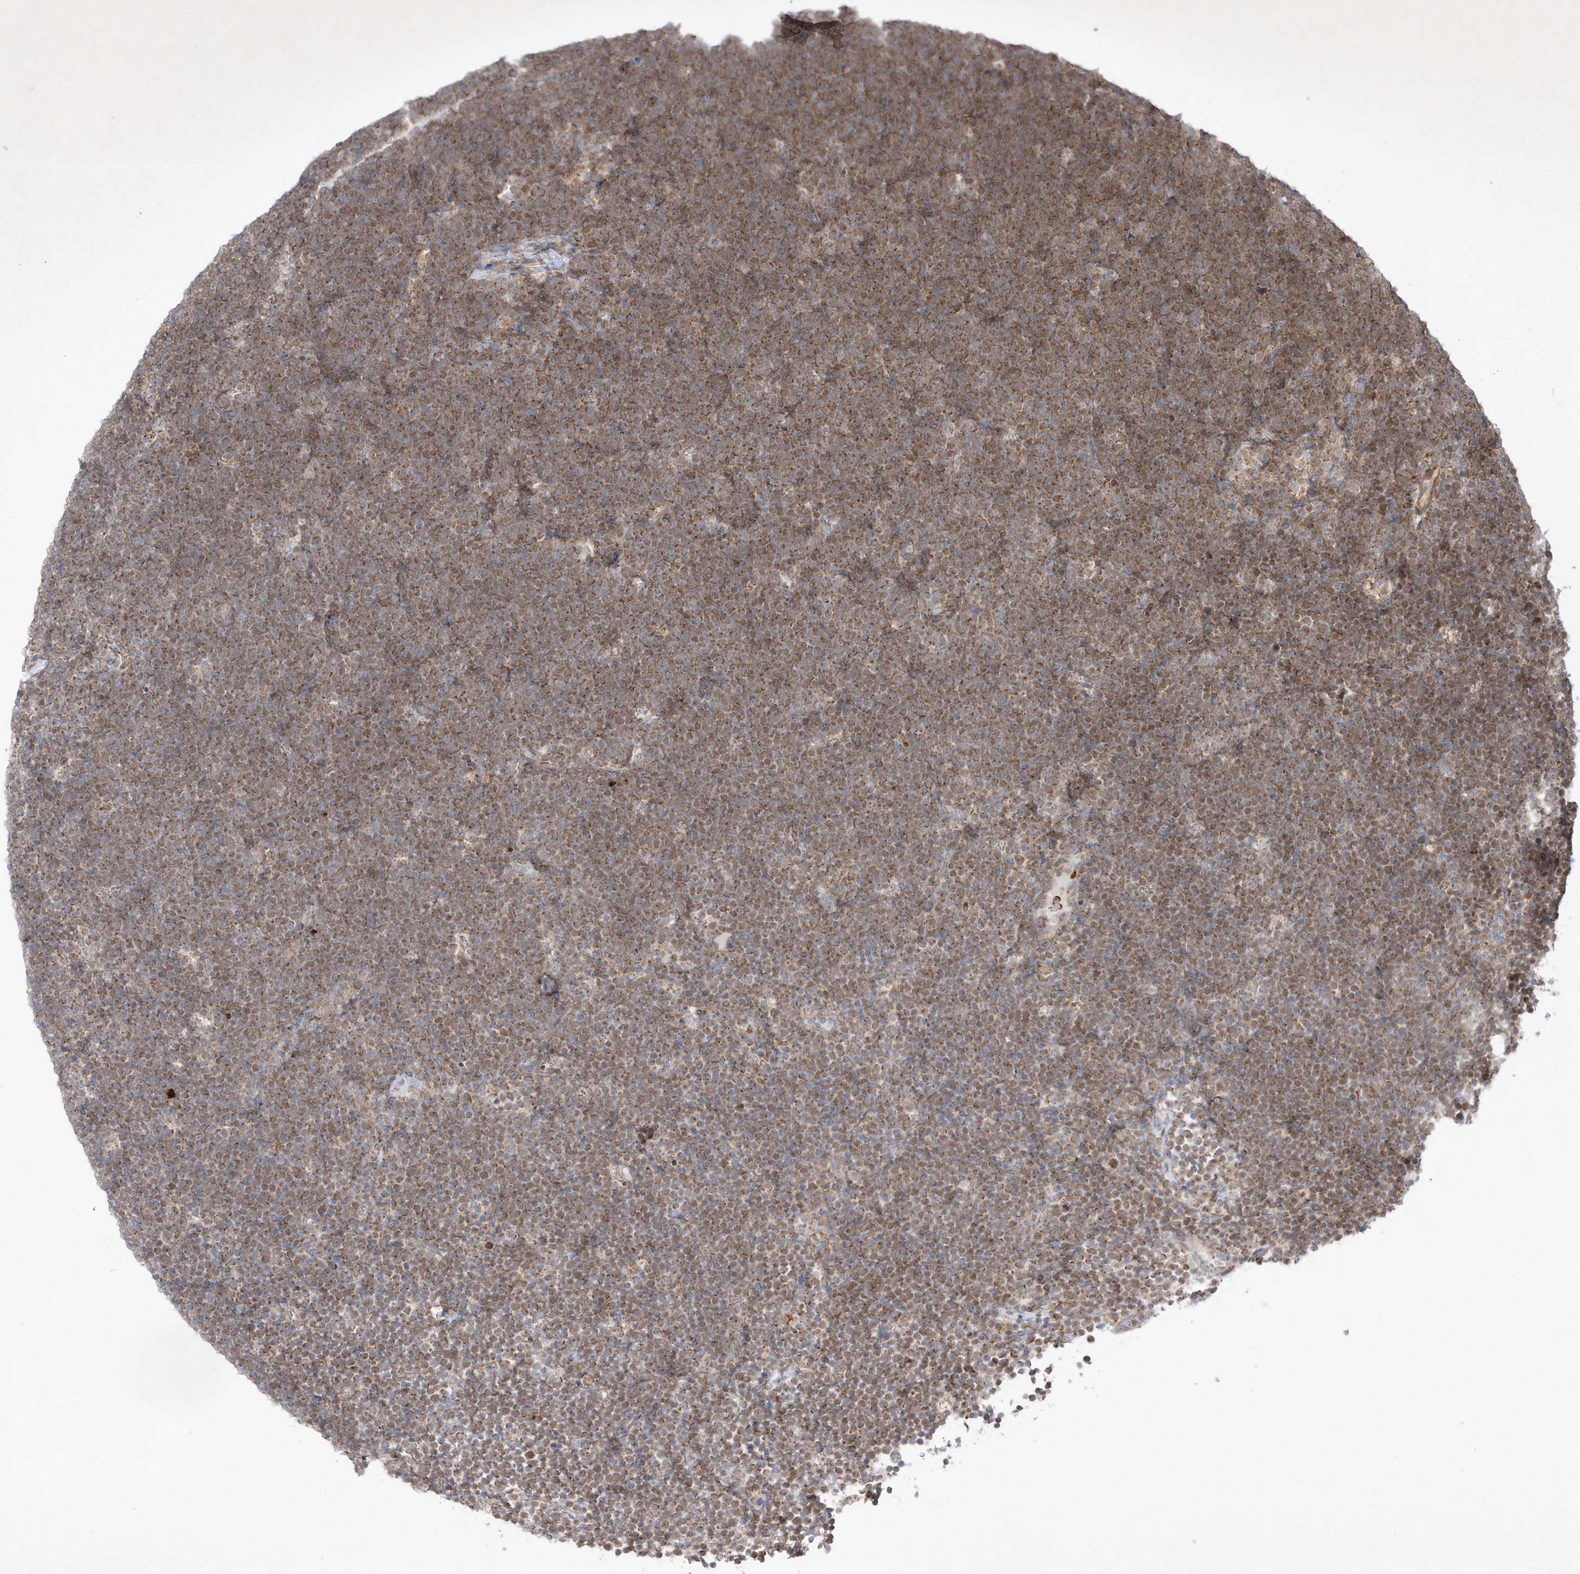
{"staining": {"intensity": "moderate", "quantity": "25%-75%", "location": "cytoplasmic/membranous,nuclear"}, "tissue": "lymphoma", "cell_type": "Tumor cells", "image_type": "cancer", "snomed": [{"axis": "morphology", "description": "Malignant lymphoma, non-Hodgkin's type, High grade"}, {"axis": "topography", "description": "Lymph node"}], "caption": "IHC histopathology image of neoplastic tissue: high-grade malignant lymphoma, non-Hodgkin's type stained using IHC displays medium levels of moderate protein expression localized specifically in the cytoplasmic/membranous and nuclear of tumor cells, appearing as a cytoplasmic/membranous and nuclear brown color.", "gene": "OPA1", "patient": {"sex": "male", "age": 13}}